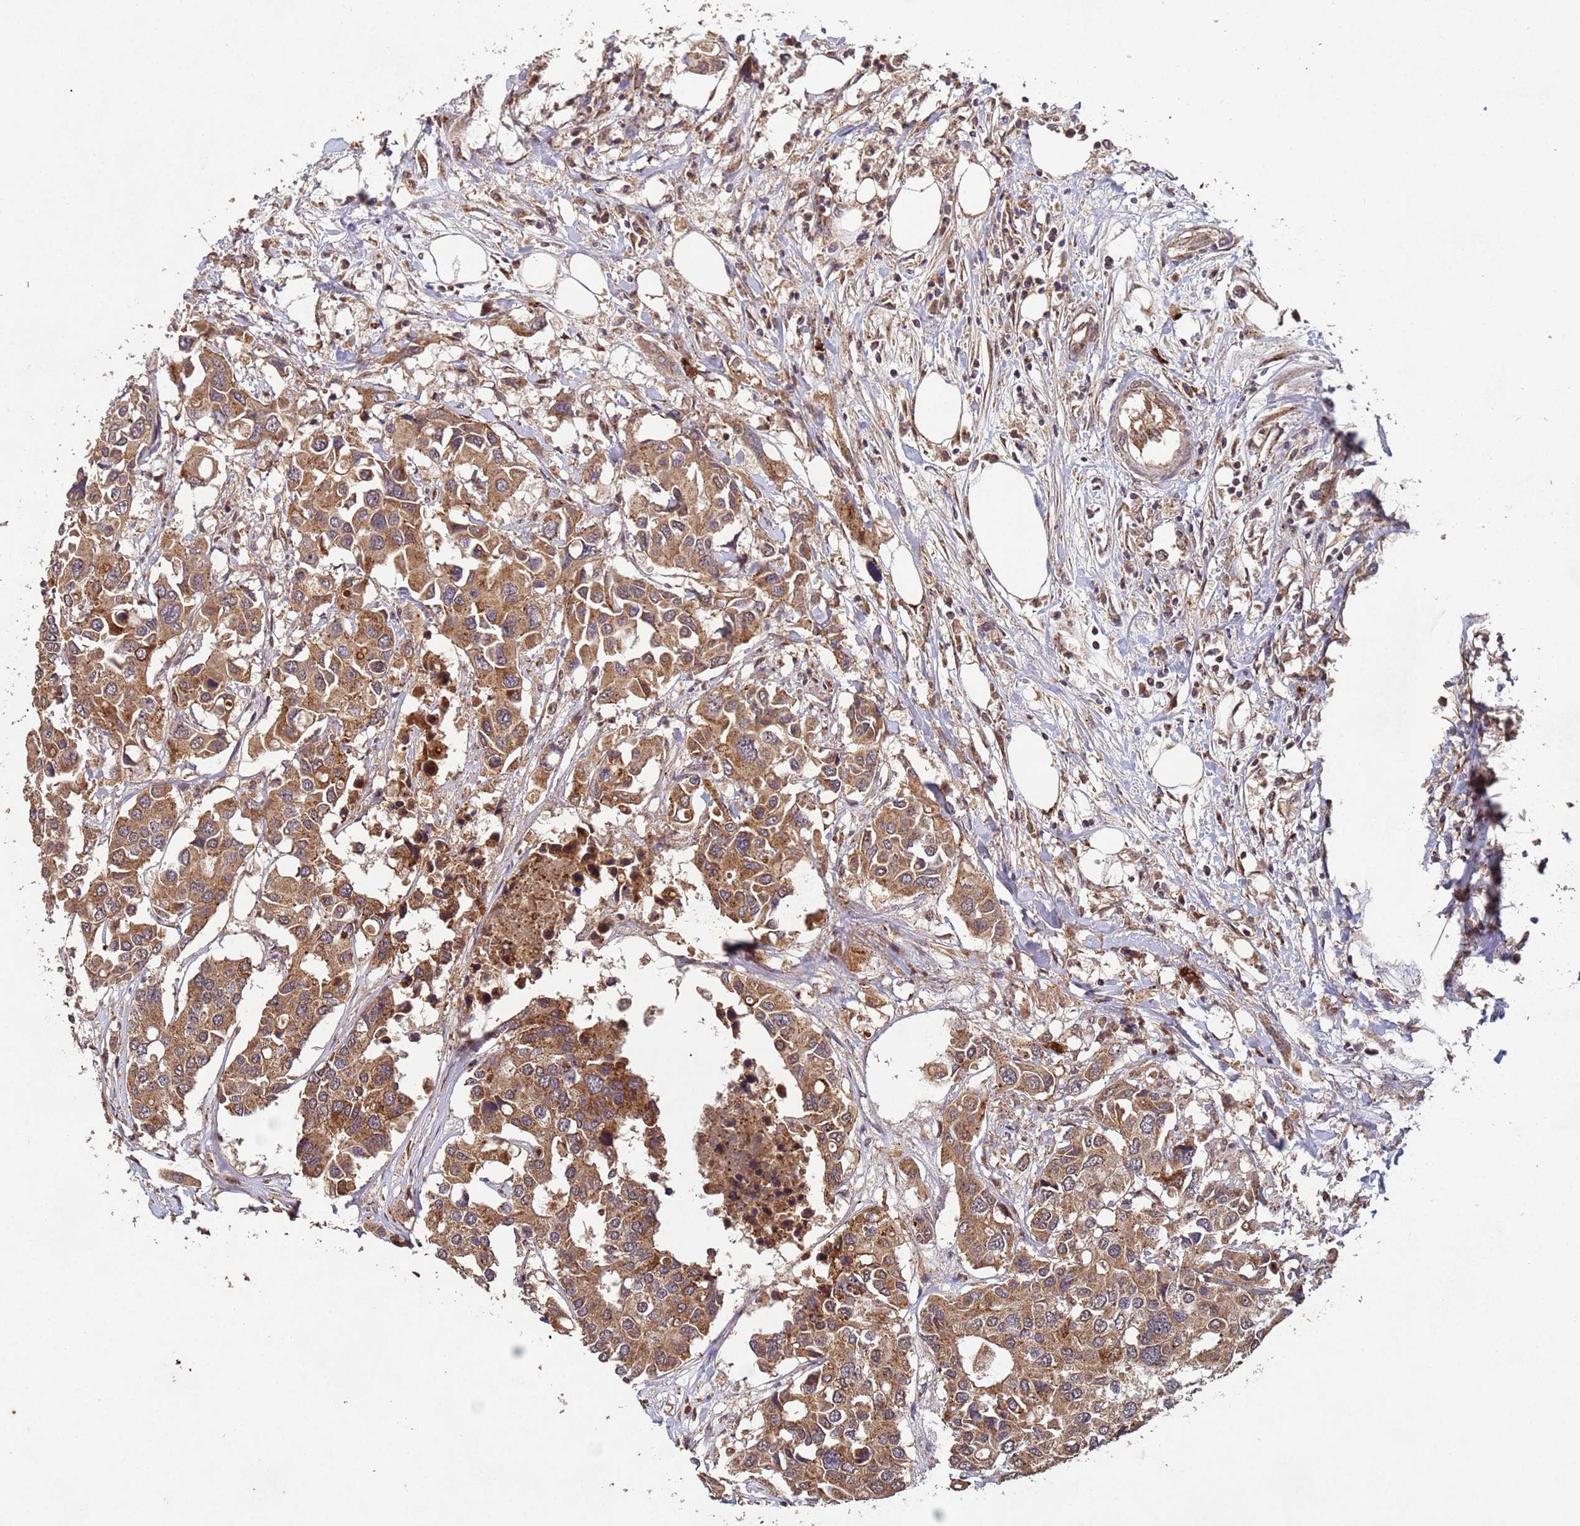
{"staining": {"intensity": "moderate", "quantity": ">75%", "location": "cytoplasmic/membranous"}, "tissue": "colorectal cancer", "cell_type": "Tumor cells", "image_type": "cancer", "snomed": [{"axis": "morphology", "description": "Adenocarcinoma, NOS"}, {"axis": "topography", "description": "Colon"}], "caption": "There is medium levels of moderate cytoplasmic/membranous staining in tumor cells of colorectal cancer (adenocarcinoma), as demonstrated by immunohistochemical staining (brown color).", "gene": "FASTKD1", "patient": {"sex": "male", "age": 77}}